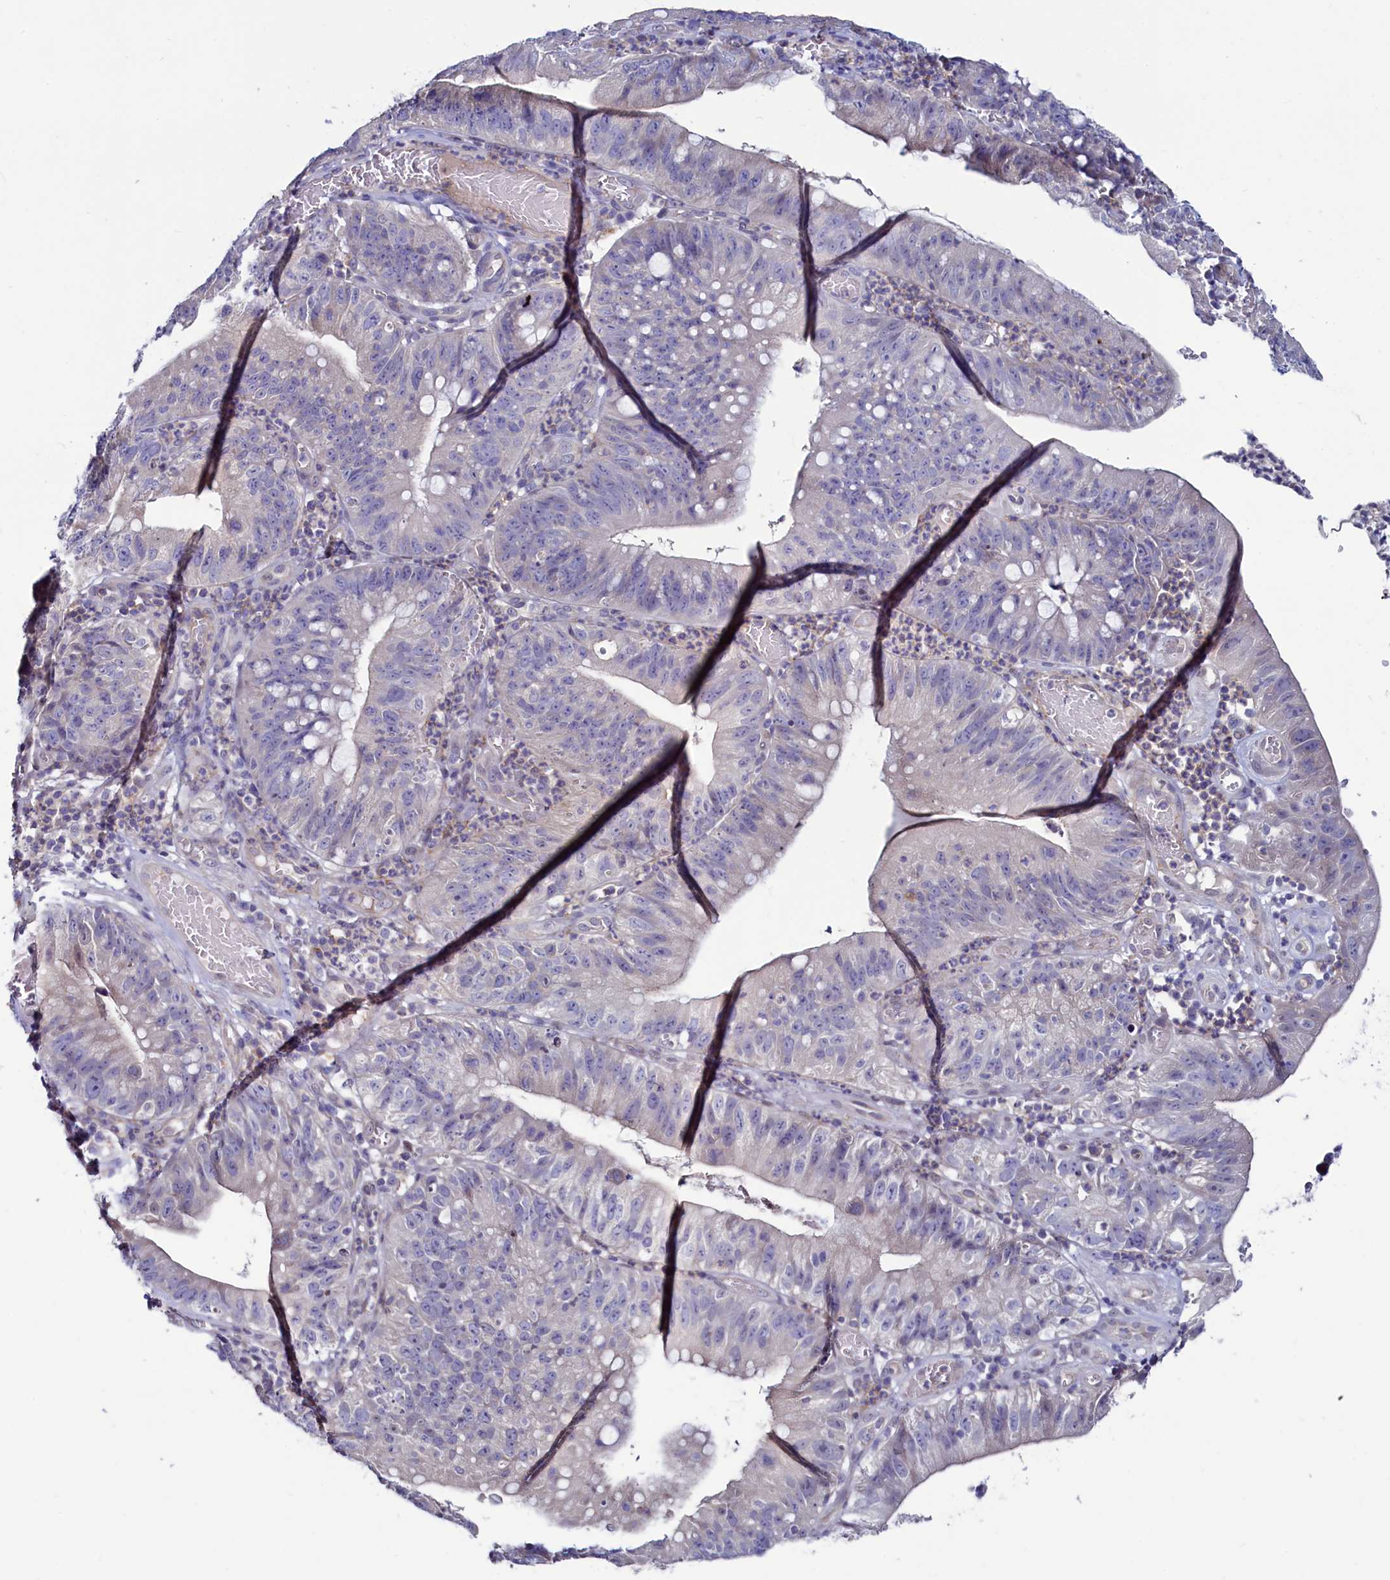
{"staining": {"intensity": "negative", "quantity": "none", "location": "none"}, "tissue": "stomach cancer", "cell_type": "Tumor cells", "image_type": "cancer", "snomed": [{"axis": "morphology", "description": "Adenocarcinoma, NOS"}, {"axis": "topography", "description": "Stomach"}], "caption": "The histopathology image displays no significant positivity in tumor cells of stomach cancer.", "gene": "ASTE1", "patient": {"sex": "male", "age": 59}}